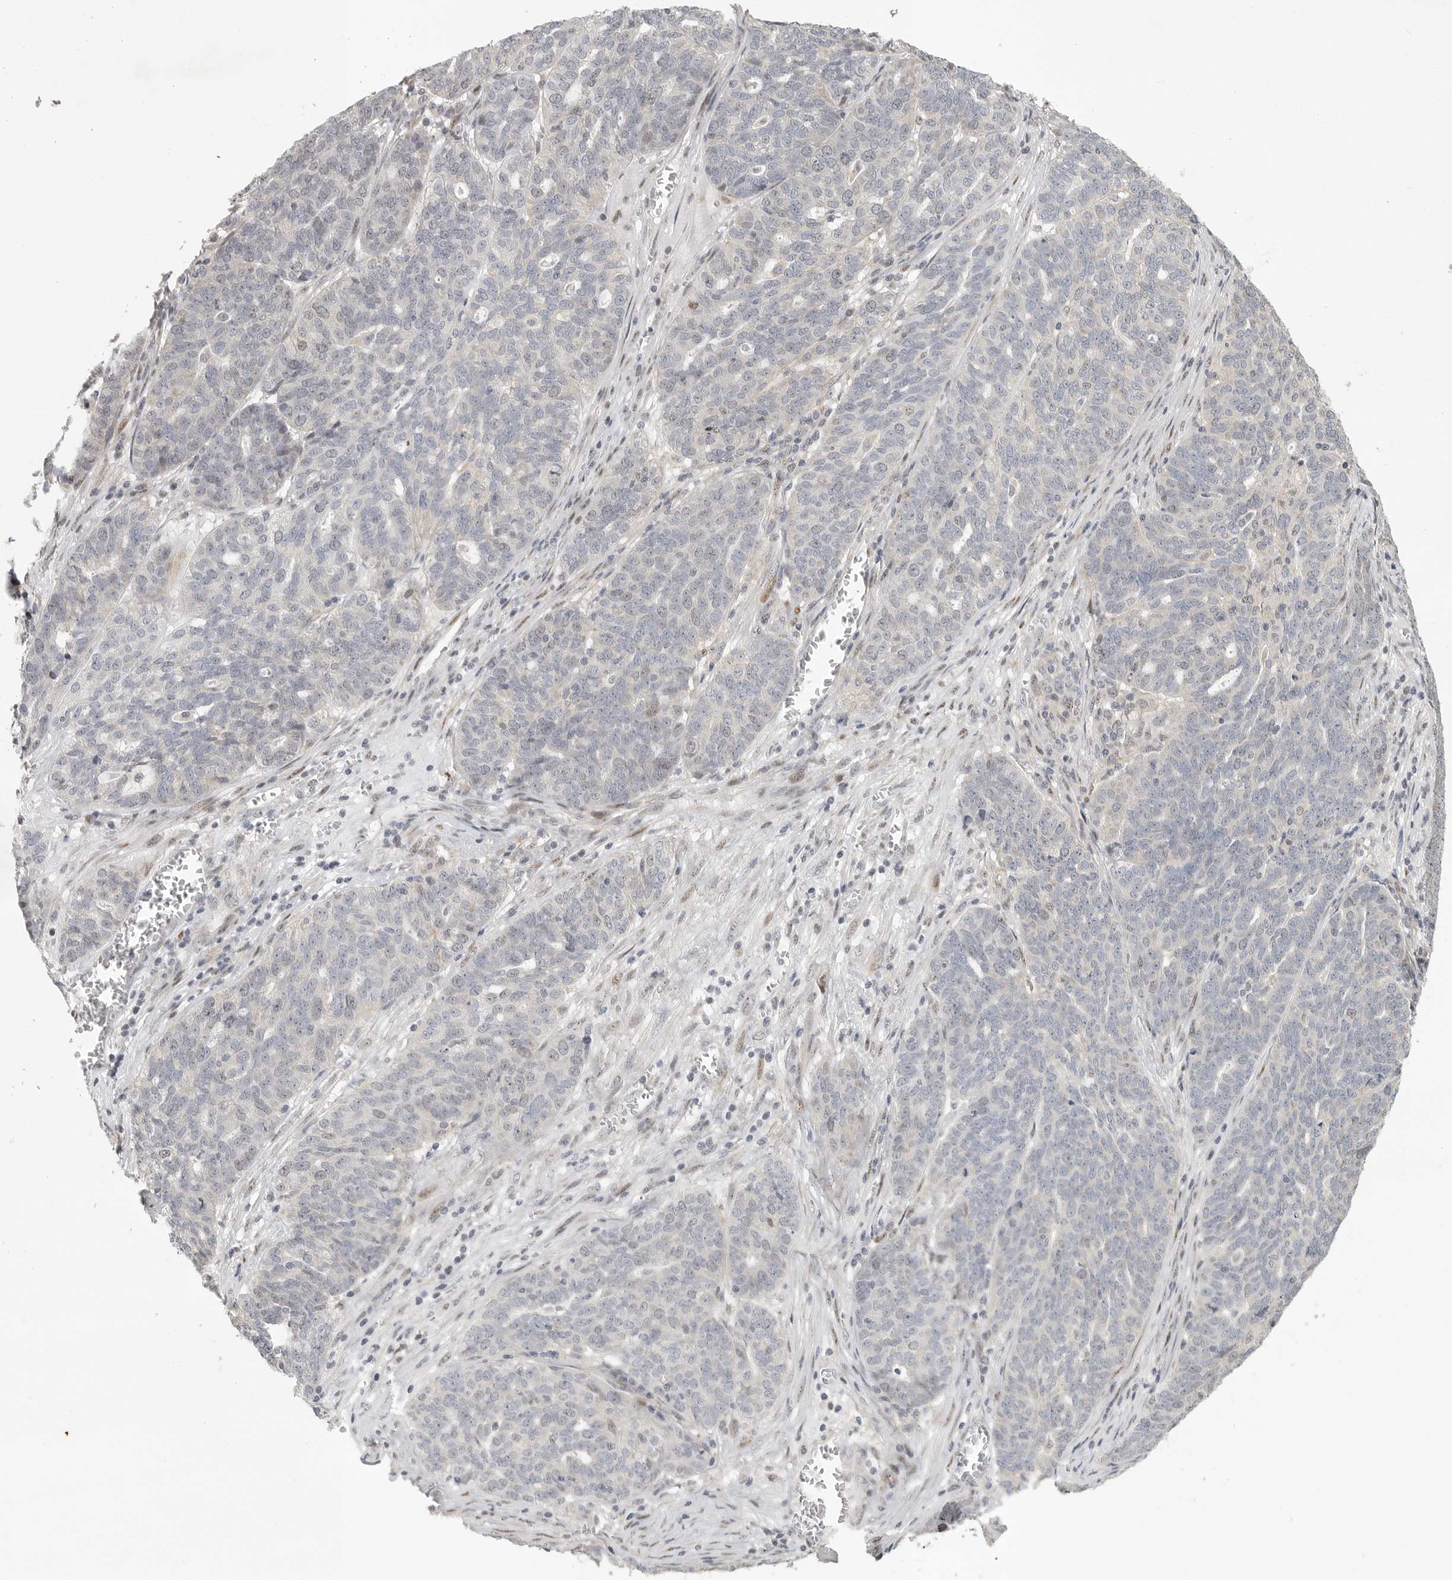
{"staining": {"intensity": "negative", "quantity": "none", "location": "none"}, "tissue": "ovarian cancer", "cell_type": "Tumor cells", "image_type": "cancer", "snomed": [{"axis": "morphology", "description": "Cystadenocarcinoma, serous, NOS"}, {"axis": "topography", "description": "Ovary"}], "caption": "Immunohistochemistry (IHC) photomicrograph of neoplastic tissue: ovarian cancer (serous cystadenocarcinoma) stained with DAB (3,3'-diaminobenzidine) demonstrates no significant protein positivity in tumor cells.", "gene": "POLE2", "patient": {"sex": "female", "age": 59}}